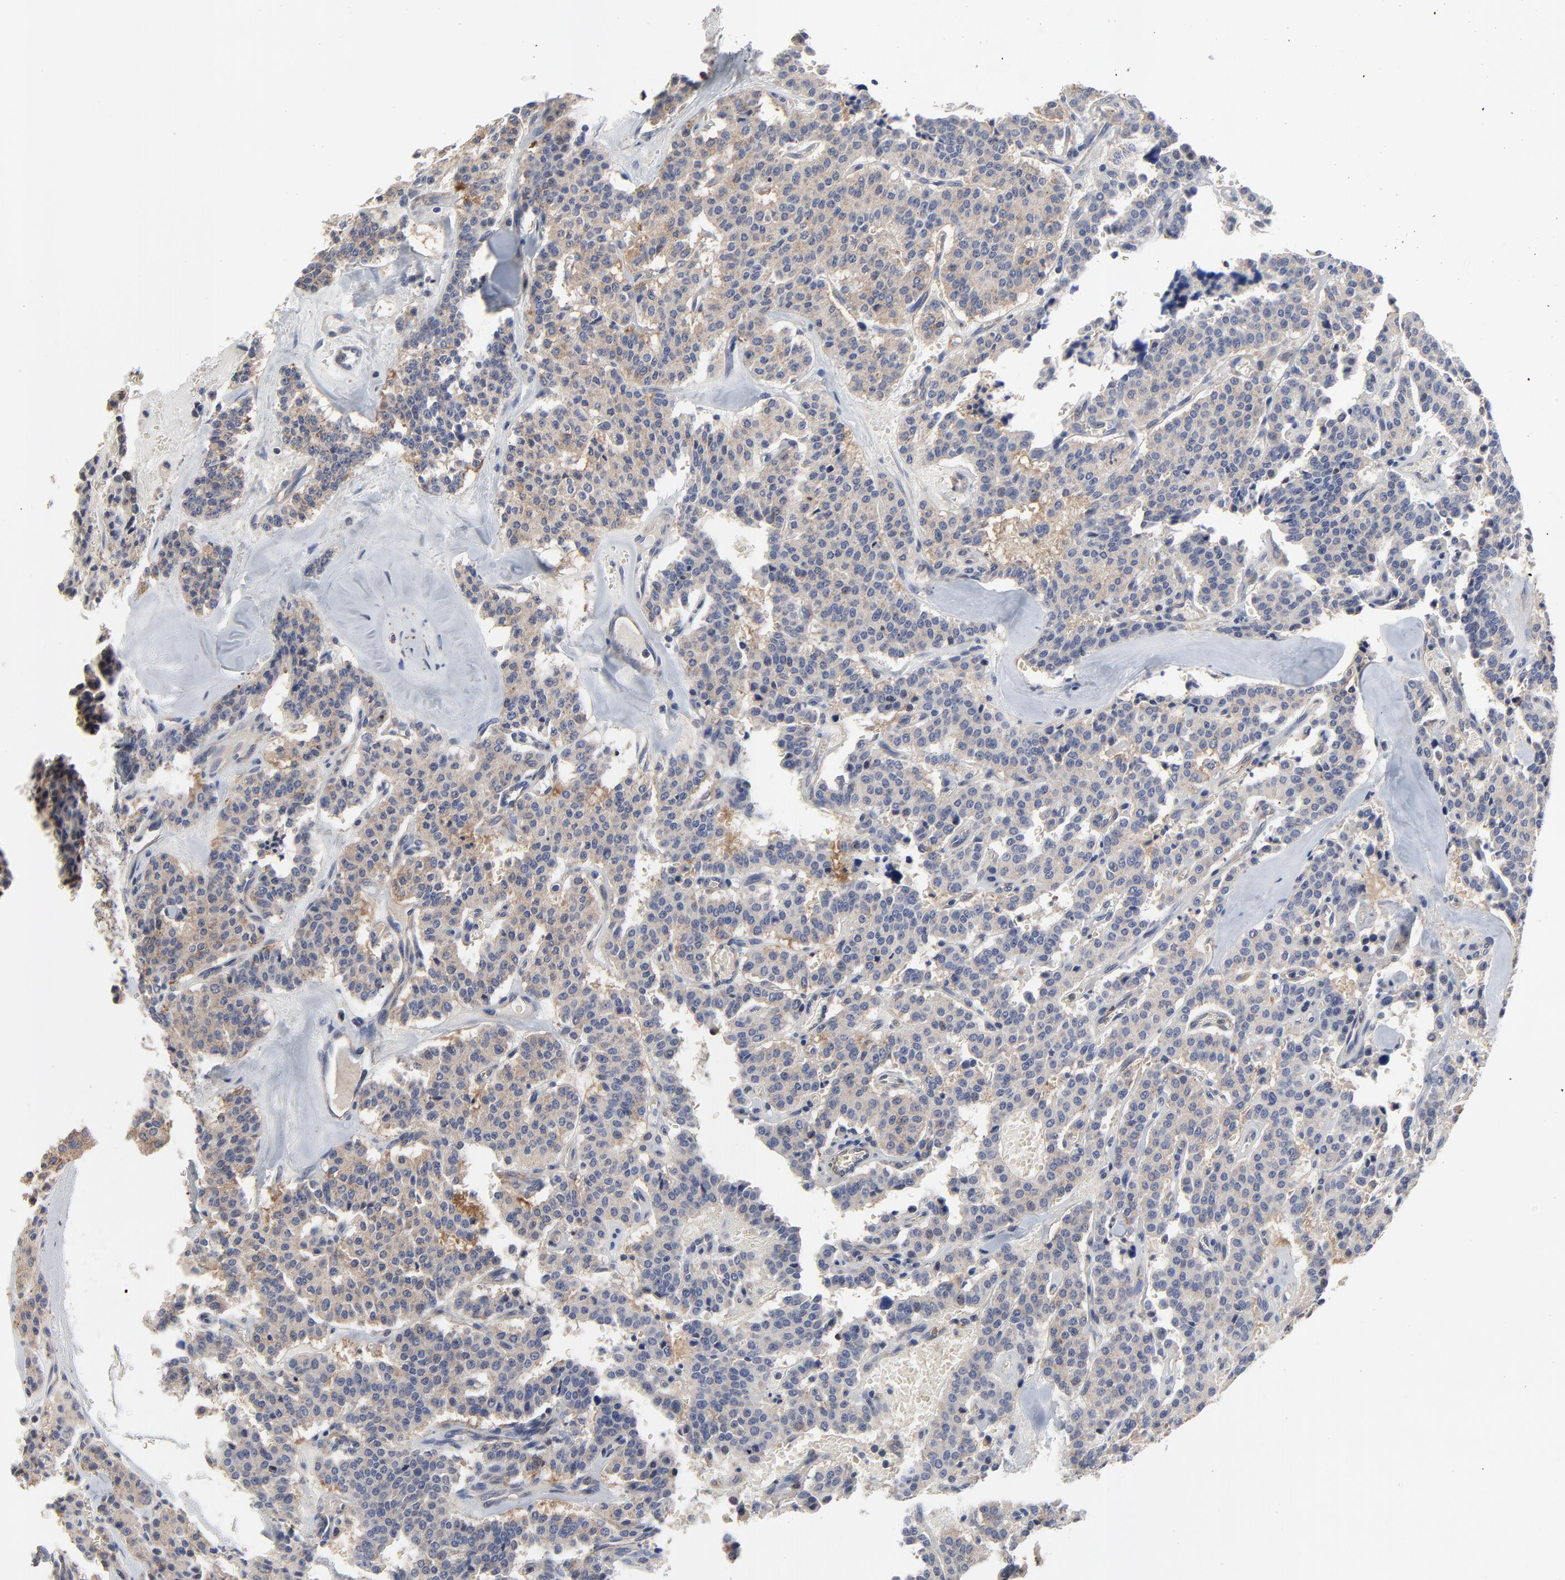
{"staining": {"intensity": "moderate", "quantity": ">75%", "location": "cytoplasmic/membranous"}, "tissue": "carcinoid", "cell_type": "Tumor cells", "image_type": "cancer", "snomed": [{"axis": "morphology", "description": "Carcinoid, malignant, NOS"}, {"axis": "topography", "description": "Bronchus"}], "caption": "Moderate cytoplasmic/membranous protein expression is present in about >75% of tumor cells in carcinoid.", "gene": "NXF3", "patient": {"sex": "male", "age": 55}}